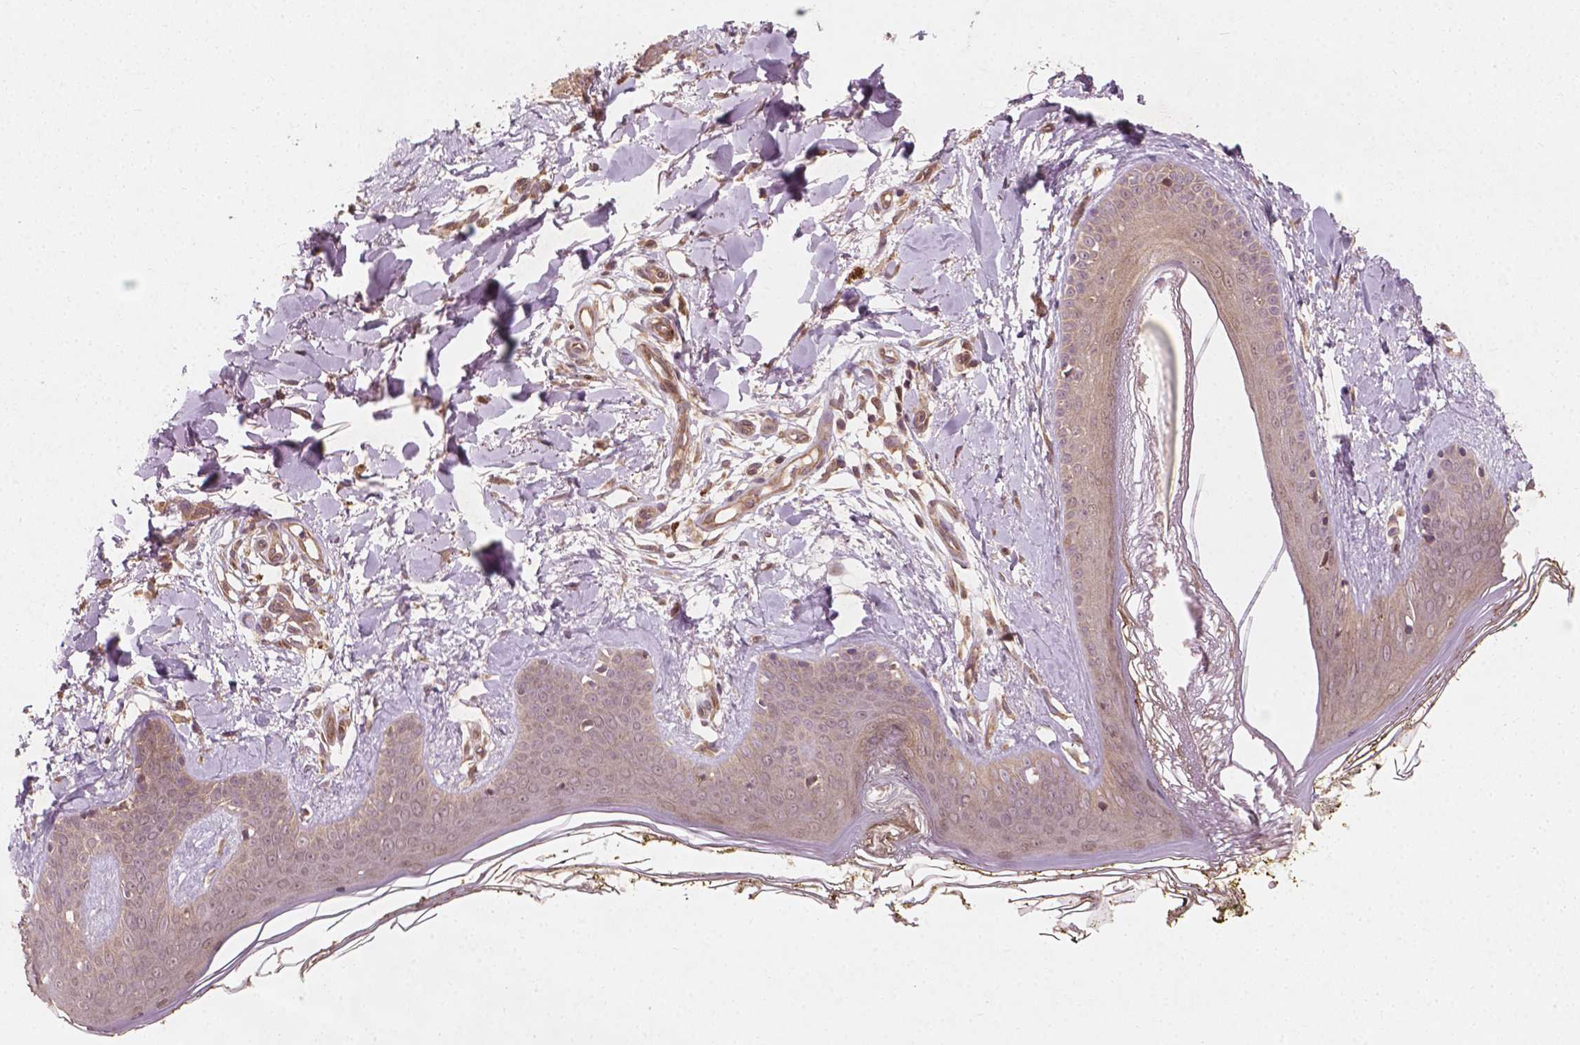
{"staining": {"intensity": "weak", "quantity": ">75%", "location": "cytoplasmic/membranous"}, "tissue": "skin", "cell_type": "Fibroblasts", "image_type": "normal", "snomed": [{"axis": "morphology", "description": "Normal tissue, NOS"}, {"axis": "topography", "description": "Skin"}], "caption": "Immunohistochemistry (IHC) (DAB (3,3'-diaminobenzidine)) staining of unremarkable human skin displays weak cytoplasmic/membranous protein staining in approximately >75% of fibroblasts. The protein of interest is shown in brown color, while the nuclei are stained blue.", "gene": "CYFIP1", "patient": {"sex": "female", "age": 34}}